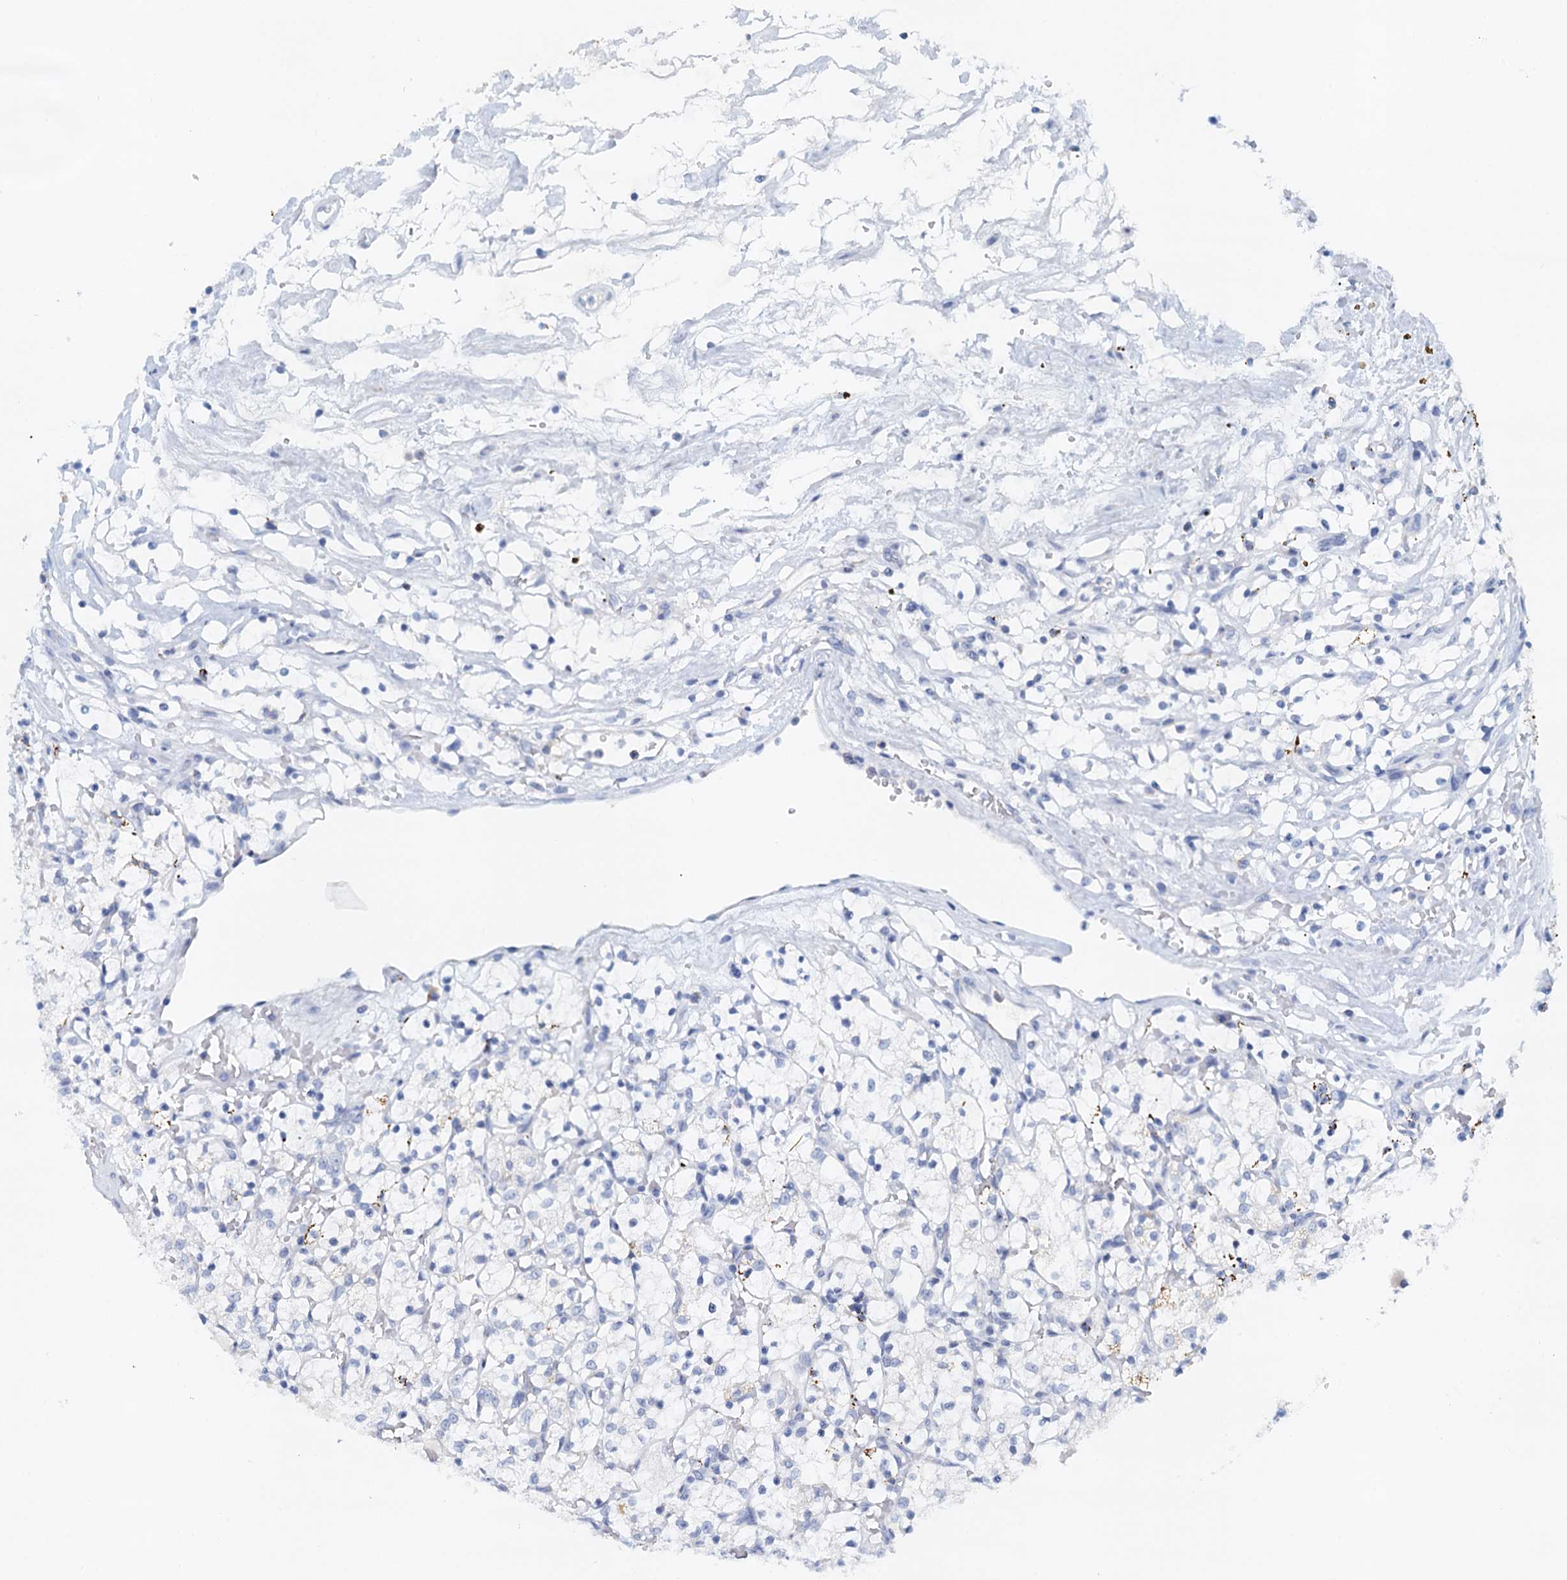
{"staining": {"intensity": "negative", "quantity": "none", "location": "none"}, "tissue": "renal cancer", "cell_type": "Tumor cells", "image_type": "cancer", "snomed": [{"axis": "morphology", "description": "Adenocarcinoma, NOS"}, {"axis": "topography", "description": "Kidney"}], "caption": "This is an immunohistochemistry histopathology image of renal cancer (adenocarcinoma). There is no expression in tumor cells.", "gene": "POC1A", "patient": {"sex": "female", "age": 69}}